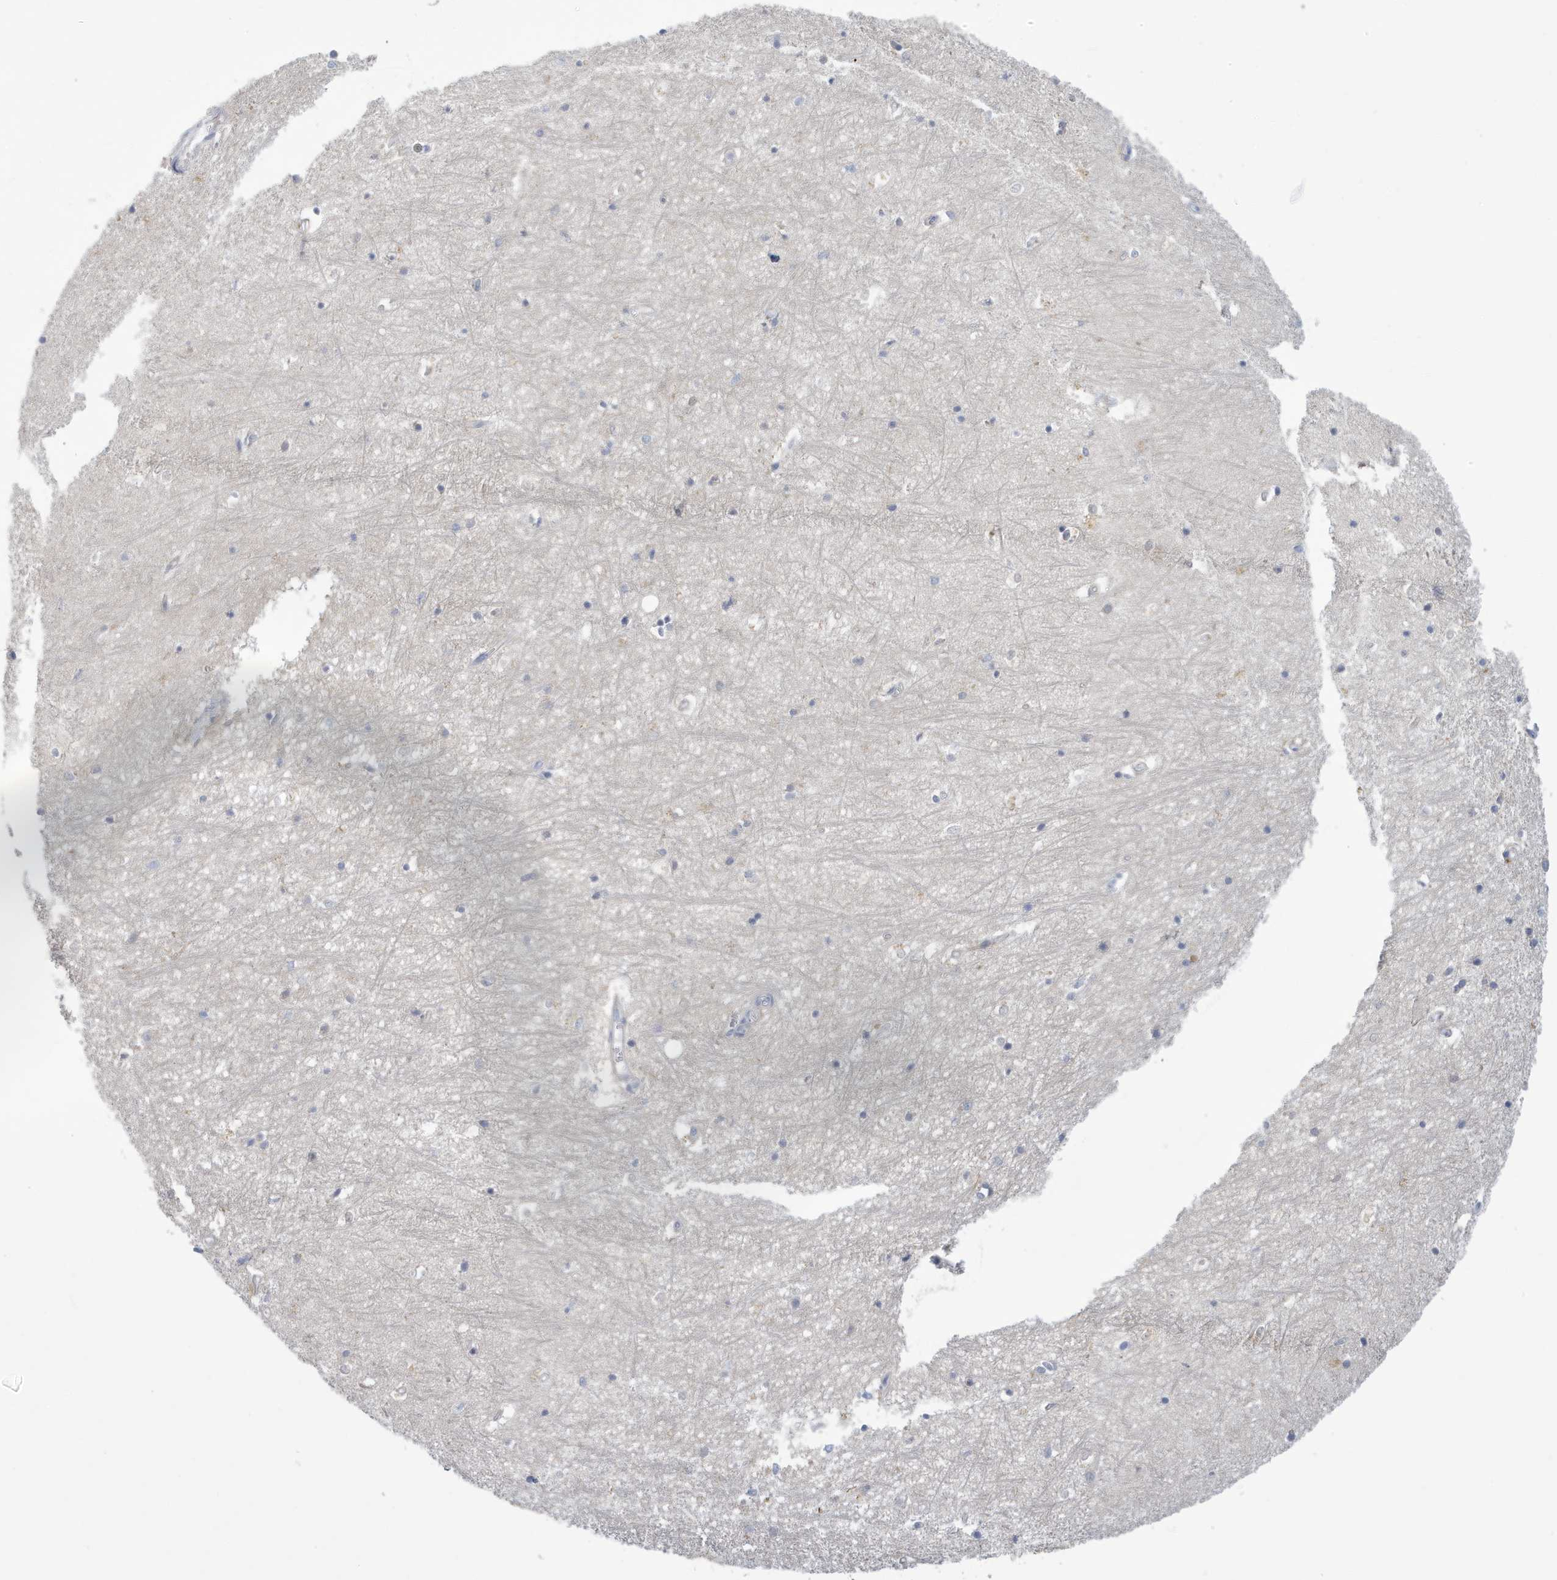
{"staining": {"intensity": "negative", "quantity": "none", "location": "none"}, "tissue": "hippocampus", "cell_type": "Glial cells", "image_type": "normal", "snomed": [{"axis": "morphology", "description": "Normal tissue, NOS"}, {"axis": "topography", "description": "Hippocampus"}], "caption": "IHC image of normal hippocampus: hippocampus stained with DAB exhibits no significant protein staining in glial cells.", "gene": "VTA1", "patient": {"sex": "female", "age": 64}}